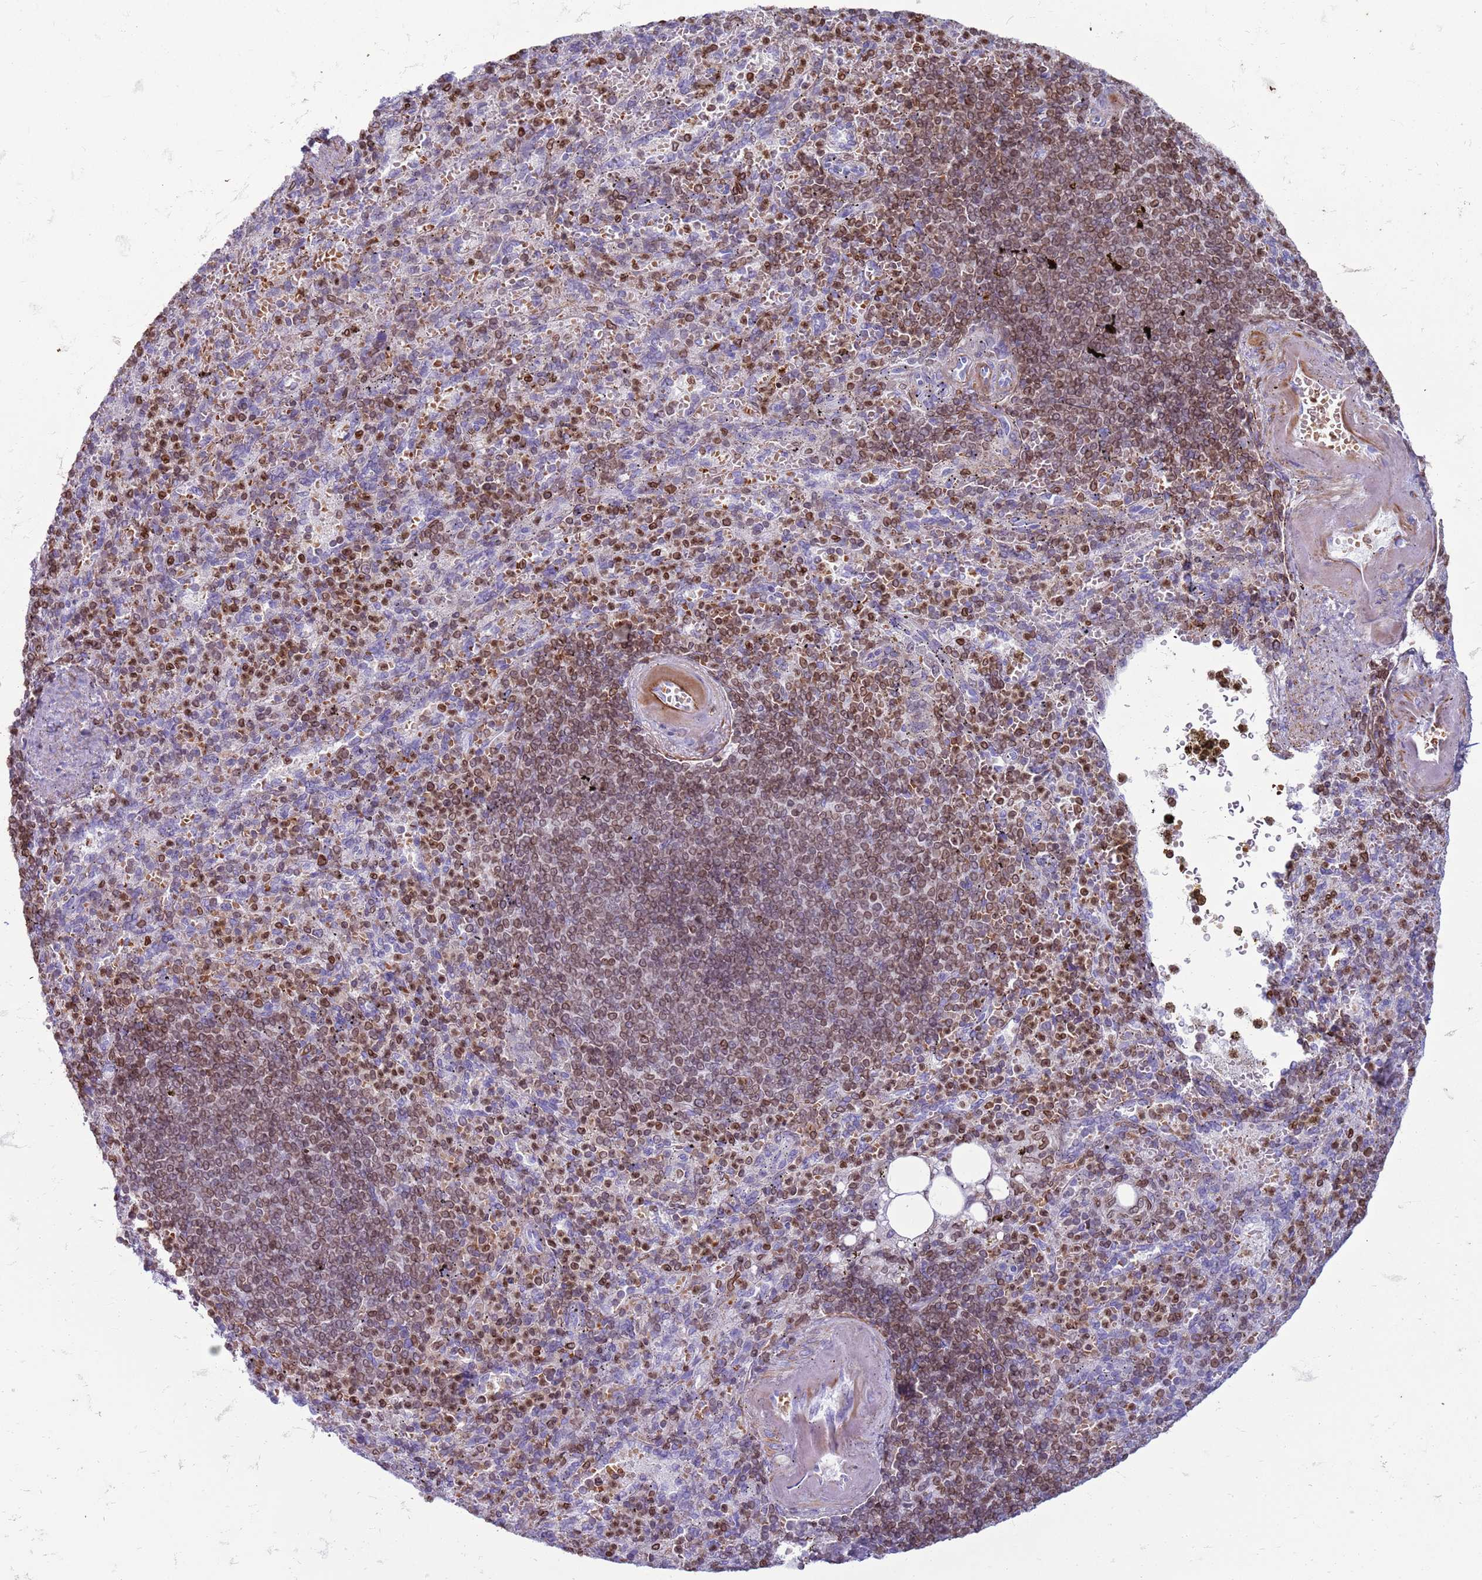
{"staining": {"intensity": "moderate", "quantity": "<25%", "location": "cytoplasmic/membranous,nuclear"}, "tissue": "spleen", "cell_type": "Cells in red pulp", "image_type": "normal", "snomed": [{"axis": "morphology", "description": "Normal tissue, NOS"}, {"axis": "topography", "description": "Spleen"}], "caption": "High-power microscopy captured an IHC histopathology image of unremarkable spleen, revealing moderate cytoplasmic/membranous,nuclear expression in about <25% of cells in red pulp.", "gene": "METTL25B", "patient": {"sex": "female", "age": 74}}